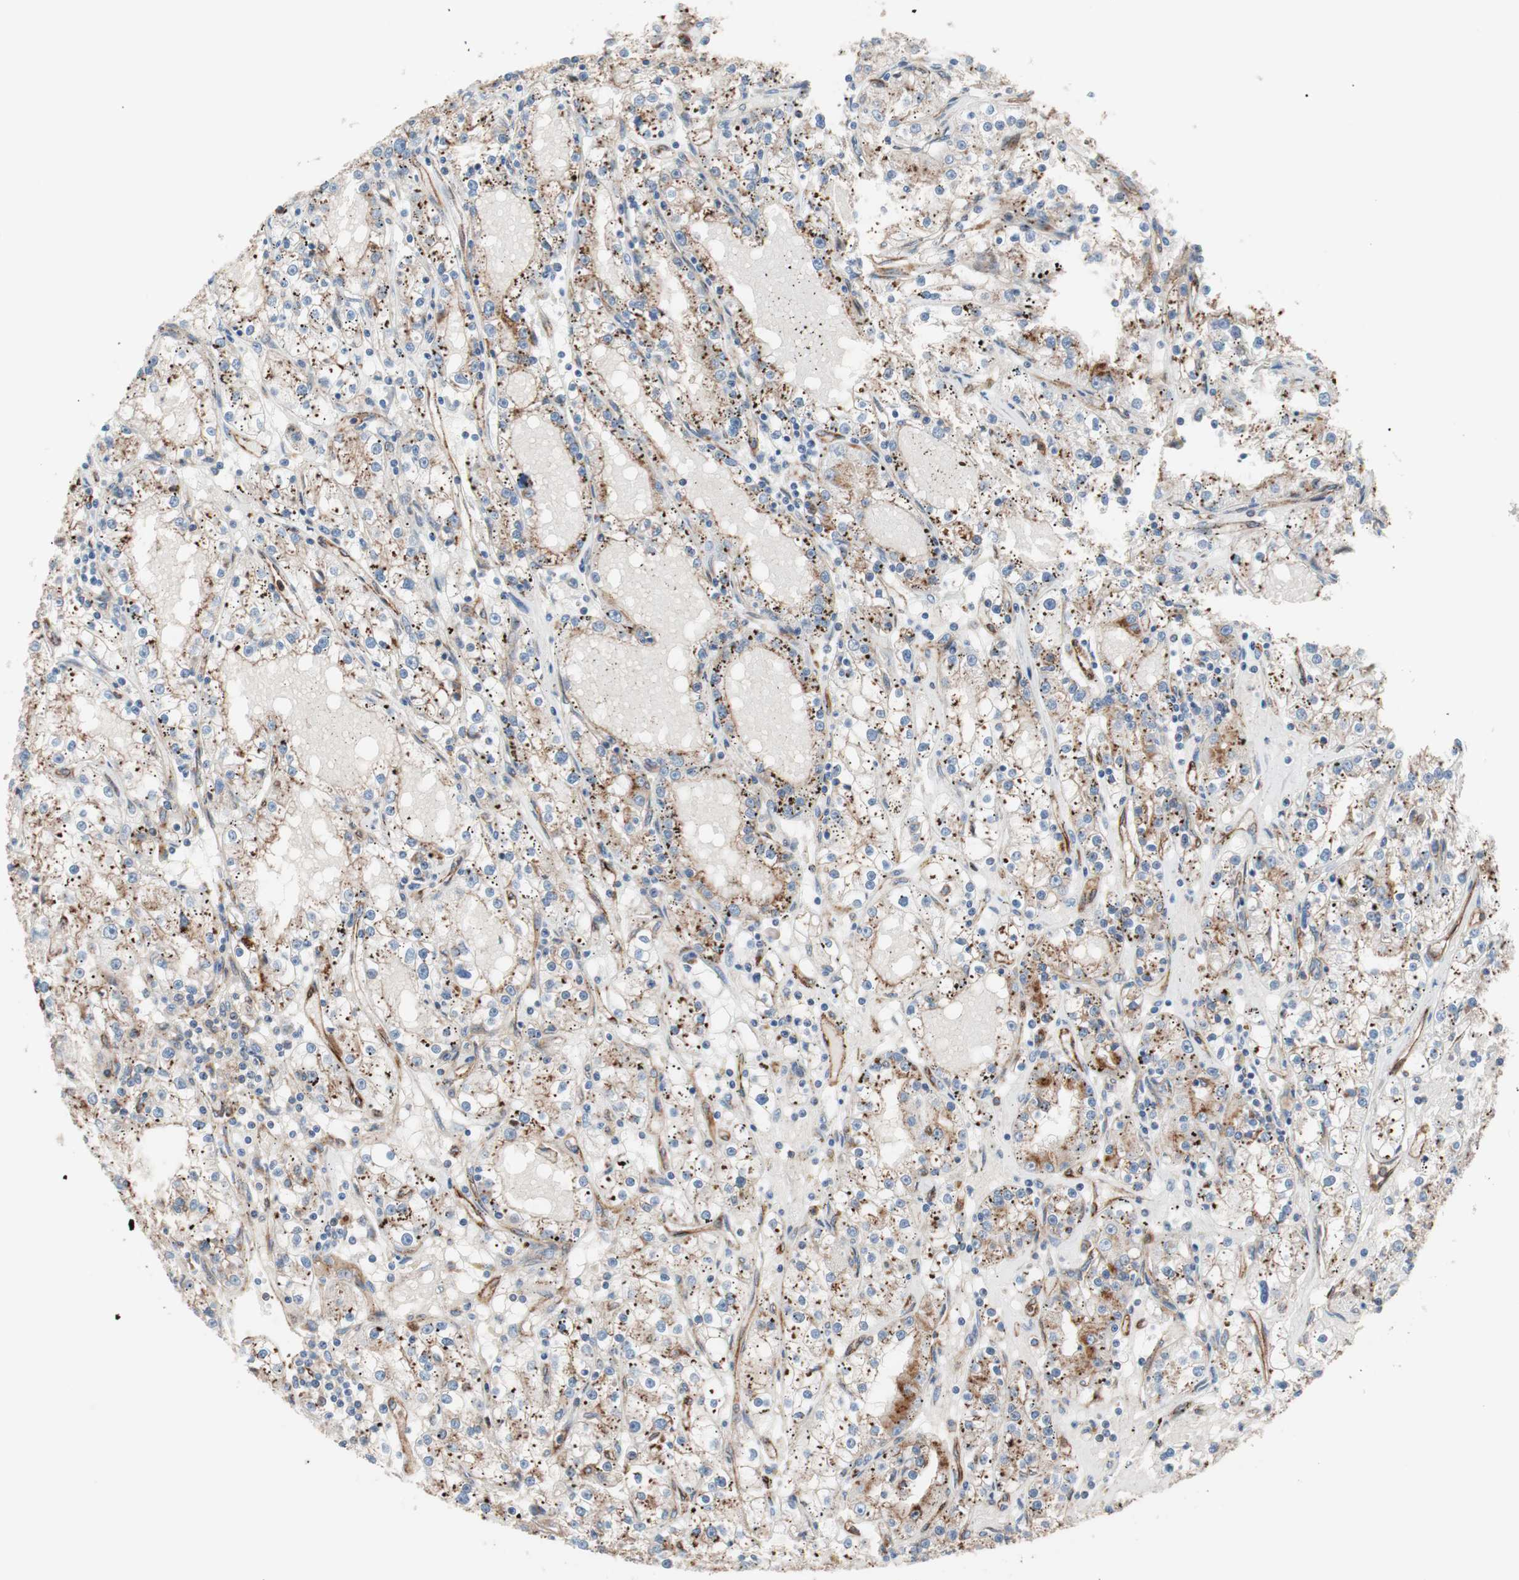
{"staining": {"intensity": "weak", "quantity": ">75%", "location": "cytoplasmic/membranous"}, "tissue": "renal cancer", "cell_type": "Tumor cells", "image_type": "cancer", "snomed": [{"axis": "morphology", "description": "Adenocarcinoma, NOS"}, {"axis": "topography", "description": "Kidney"}], "caption": "Renal adenocarcinoma tissue reveals weak cytoplasmic/membranous expression in approximately >75% of tumor cells, visualized by immunohistochemistry.", "gene": "FLOT2", "patient": {"sex": "male", "age": 56}}